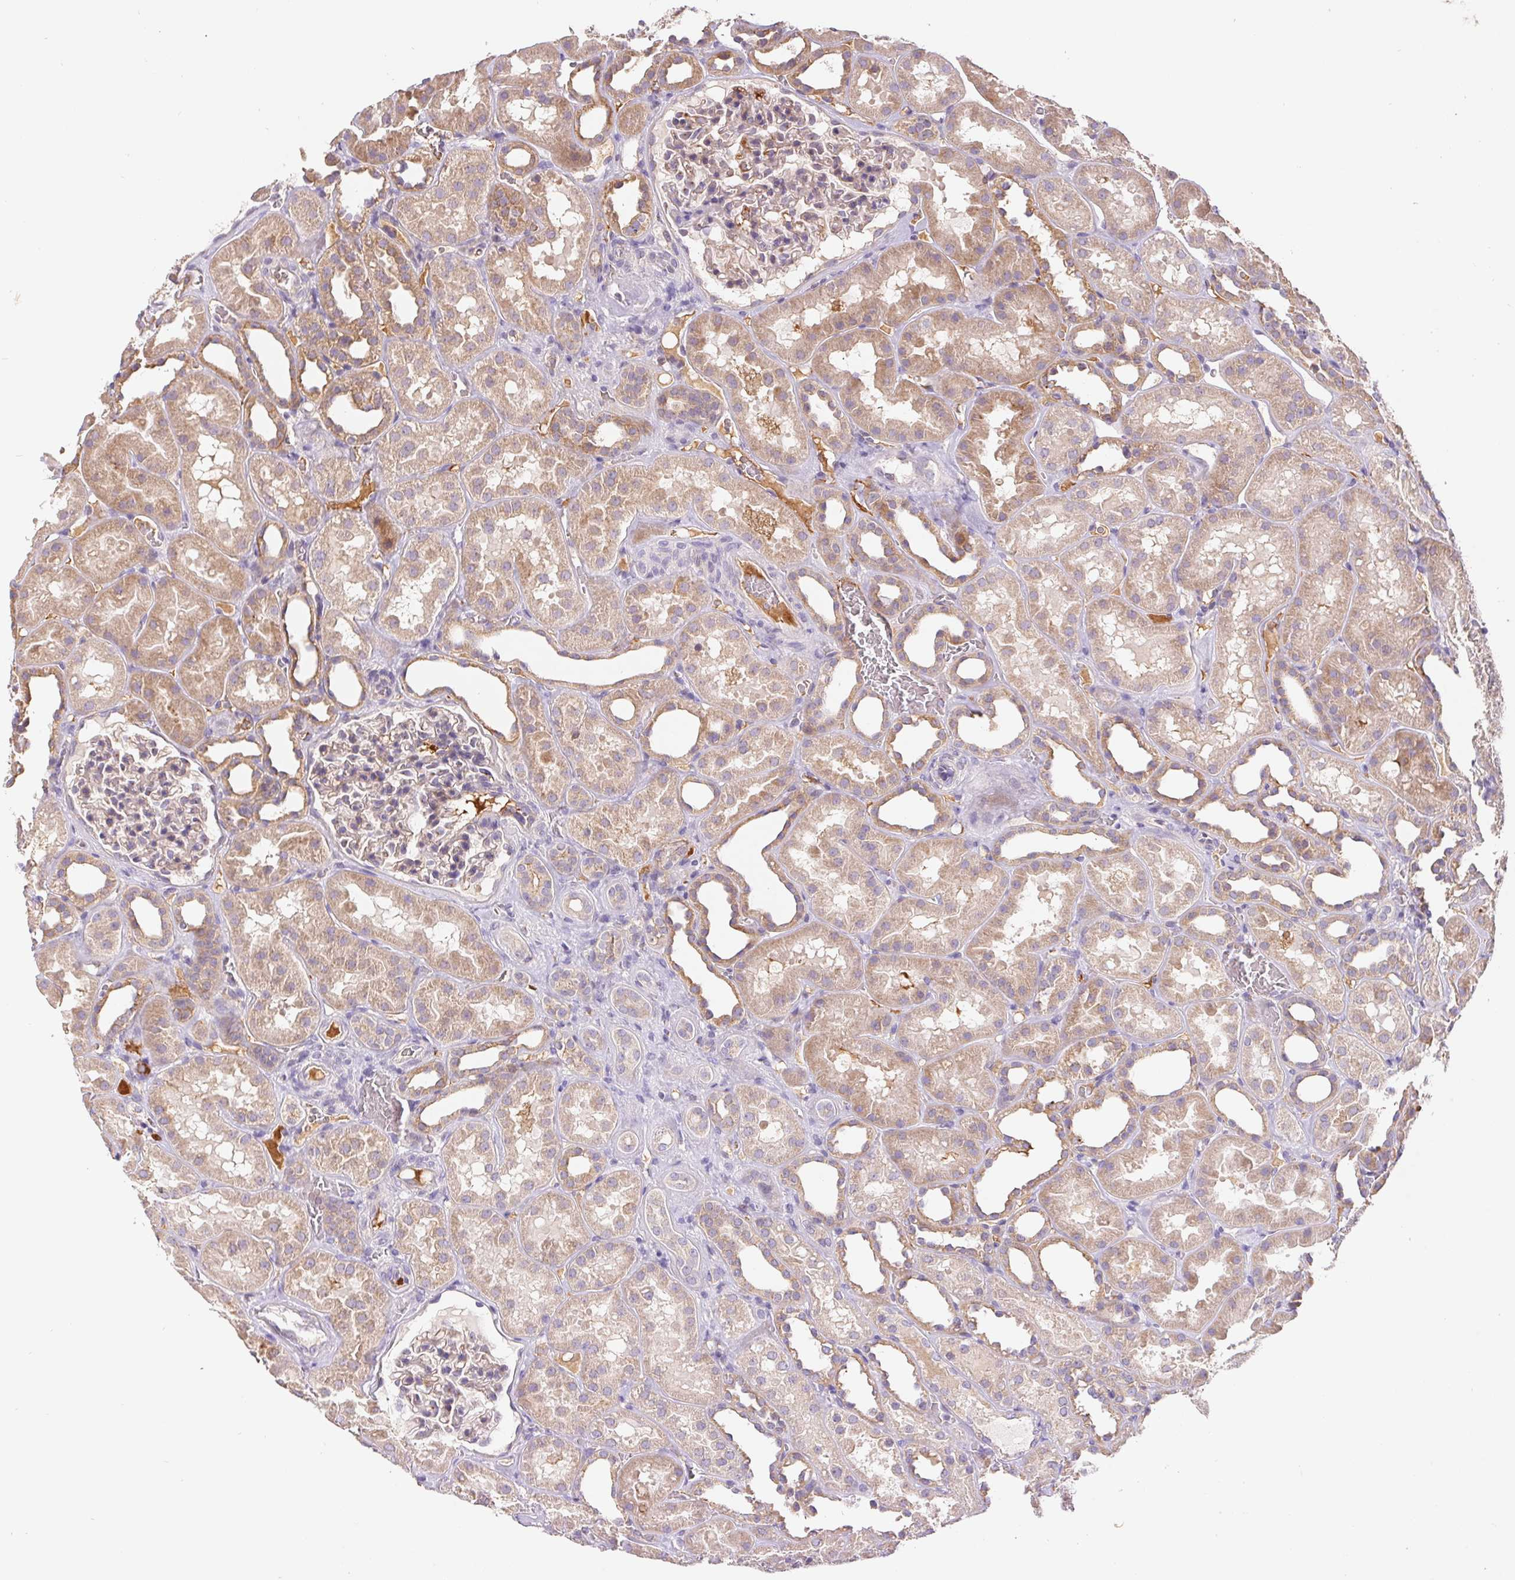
{"staining": {"intensity": "weak", "quantity": "<25%", "location": "cytoplasmic/membranous"}, "tissue": "kidney", "cell_type": "Cells in glomeruli", "image_type": "normal", "snomed": [{"axis": "morphology", "description": "Normal tissue, NOS"}, {"axis": "topography", "description": "Kidney"}], "caption": "This is a photomicrograph of immunohistochemistry (IHC) staining of unremarkable kidney, which shows no expression in cells in glomeruli.", "gene": "EMC6", "patient": {"sex": "female", "age": 41}}